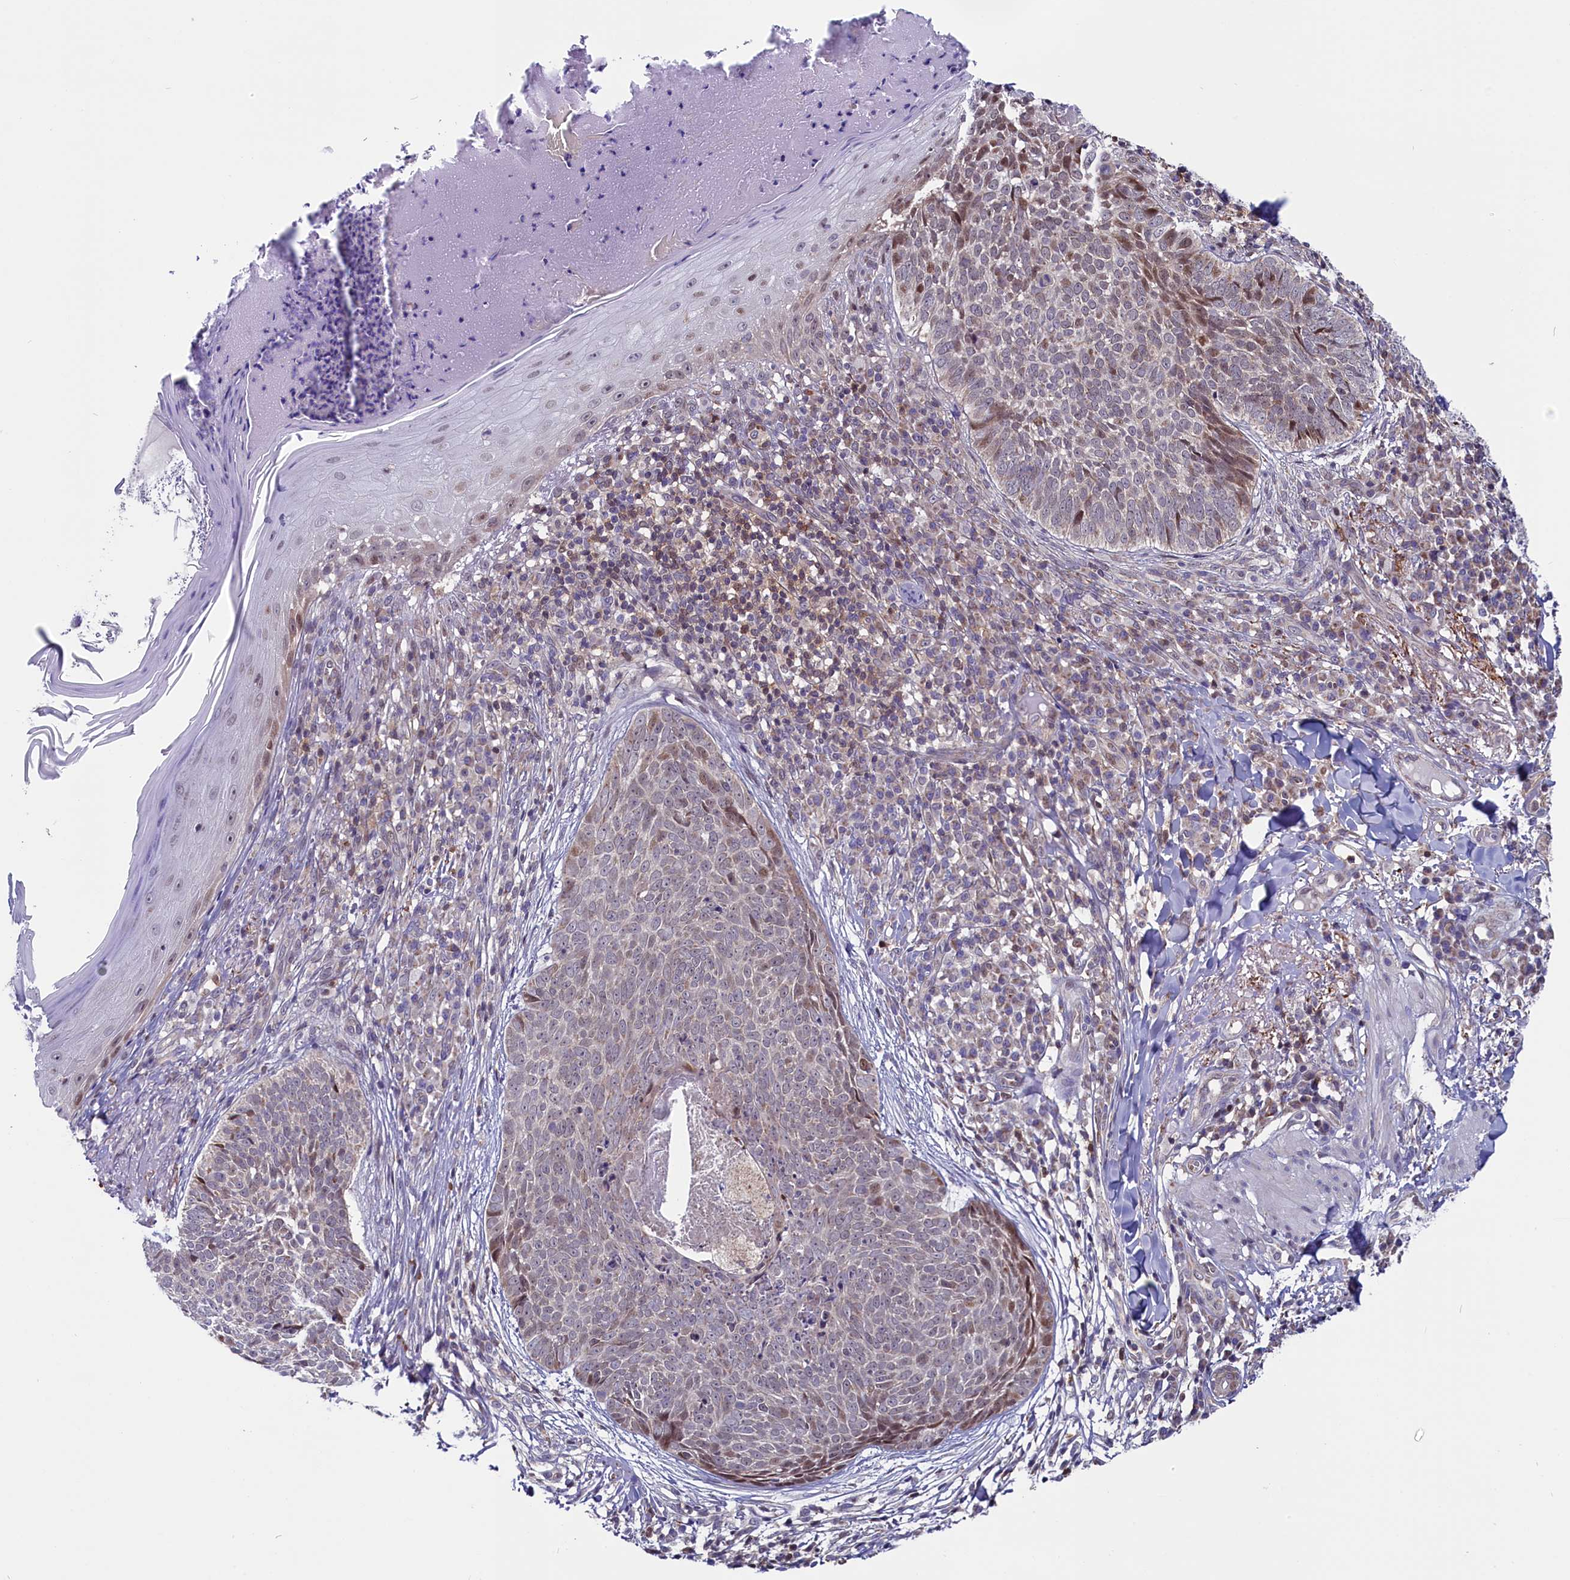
{"staining": {"intensity": "moderate", "quantity": "<25%", "location": "nuclear"}, "tissue": "skin cancer", "cell_type": "Tumor cells", "image_type": "cancer", "snomed": [{"axis": "morphology", "description": "Basal cell carcinoma"}, {"axis": "topography", "description": "Skin"}], "caption": "Protein staining shows moderate nuclear staining in about <25% of tumor cells in skin basal cell carcinoma. The staining was performed using DAB (3,3'-diaminobenzidine), with brown indicating positive protein expression. Nuclei are stained blue with hematoxylin.", "gene": "CIAPIN1", "patient": {"sex": "female", "age": 61}}